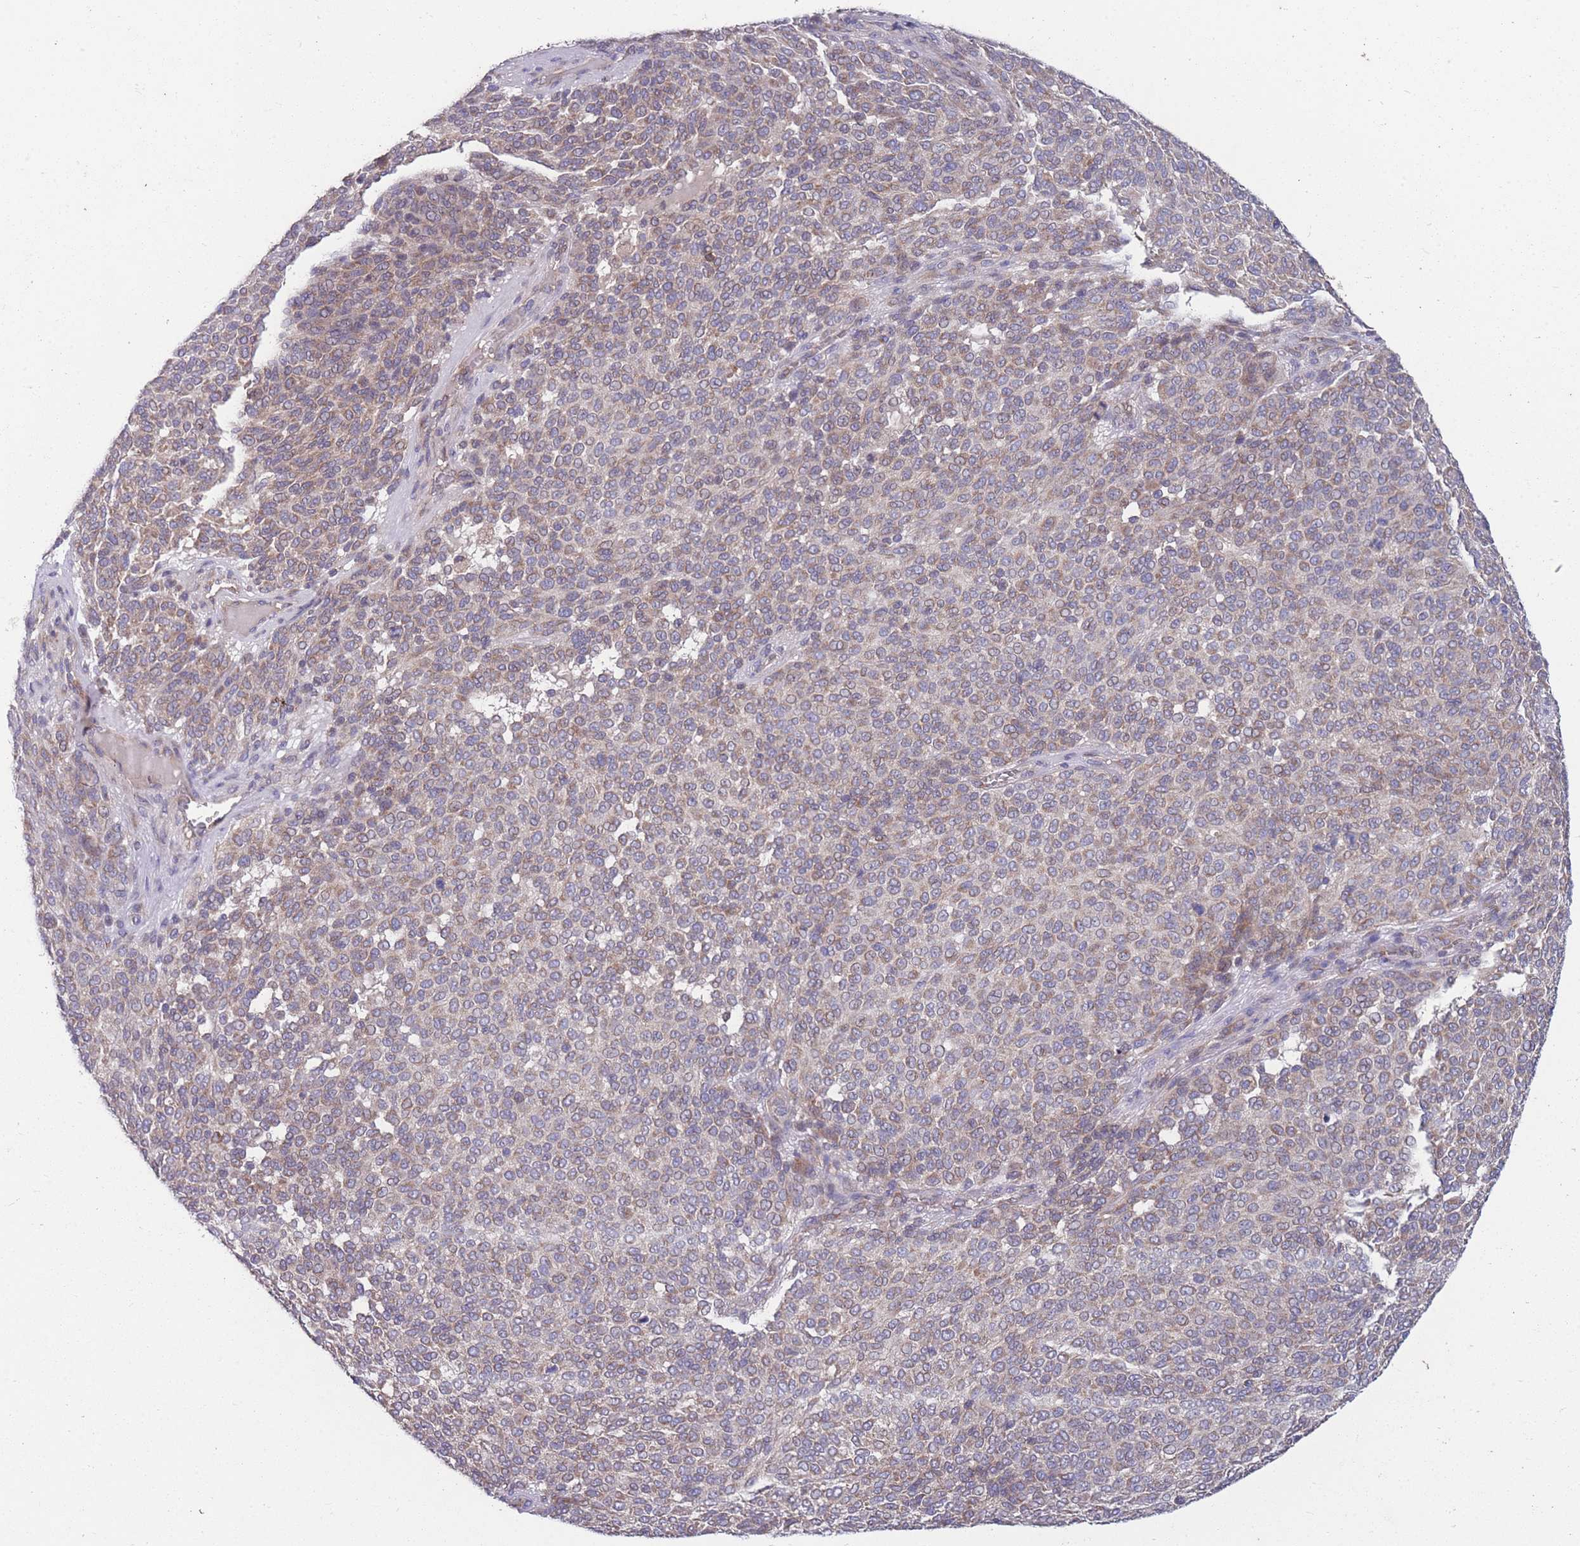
{"staining": {"intensity": "weak", "quantity": ">75%", "location": "cytoplasmic/membranous"}, "tissue": "melanoma", "cell_type": "Tumor cells", "image_type": "cancer", "snomed": [{"axis": "morphology", "description": "Malignant melanoma, NOS"}, {"axis": "topography", "description": "Skin"}], "caption": "This photomicrograph shows IHC staining of melanoma, with low weak cytoplasmic/membranous positivity in about >75% of tumor cells.", "gene": "STIM2", "patient": {"sex": "male", "age": 49}}